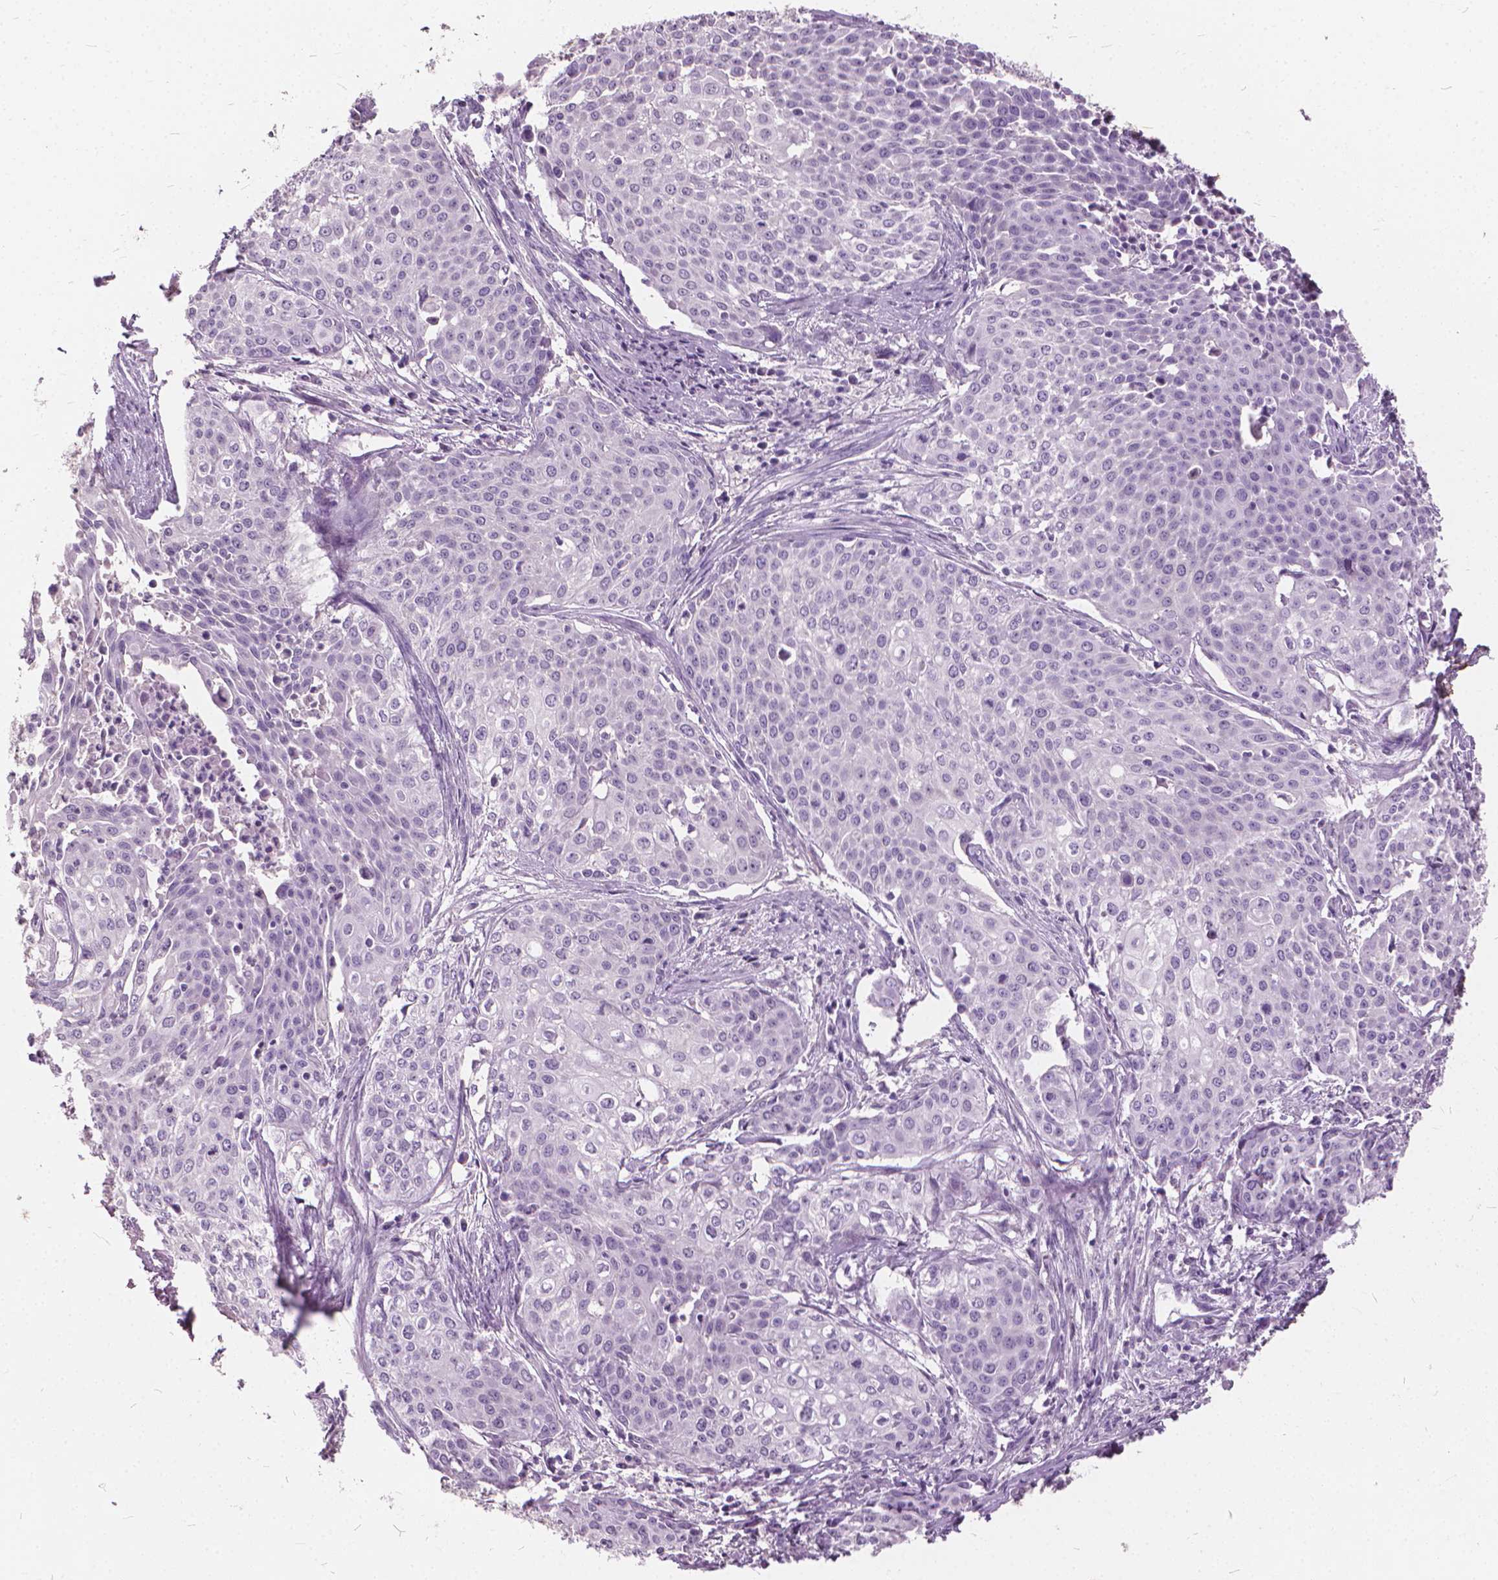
{"staining": {"intensity": "negative", "quantity": "none", "location": "none"}, "tissue": "cervical cancer", "cell_type": "Tumor cells", "image_type": "cancer", "snomed": [{"axis": "morphology", "description": "Squamous cell carcinoma, NOS"}, {"axis": "topography", "description": "Cervix"}], "caption": "This micrograph is of cervical cancer (squamous cell carcinoma) stained with immunohistochemistry to label a protein in brown with the nuclei are counter-stained blue. There is no staining in tumor cells. The staining is performed using DAB (3,3'-diaminobenzidine) brown chromogen with nuclei counter-stained in using hematoxylin.", "gene": "DNM1", "patient": {"sex": "female", "age": 39}}